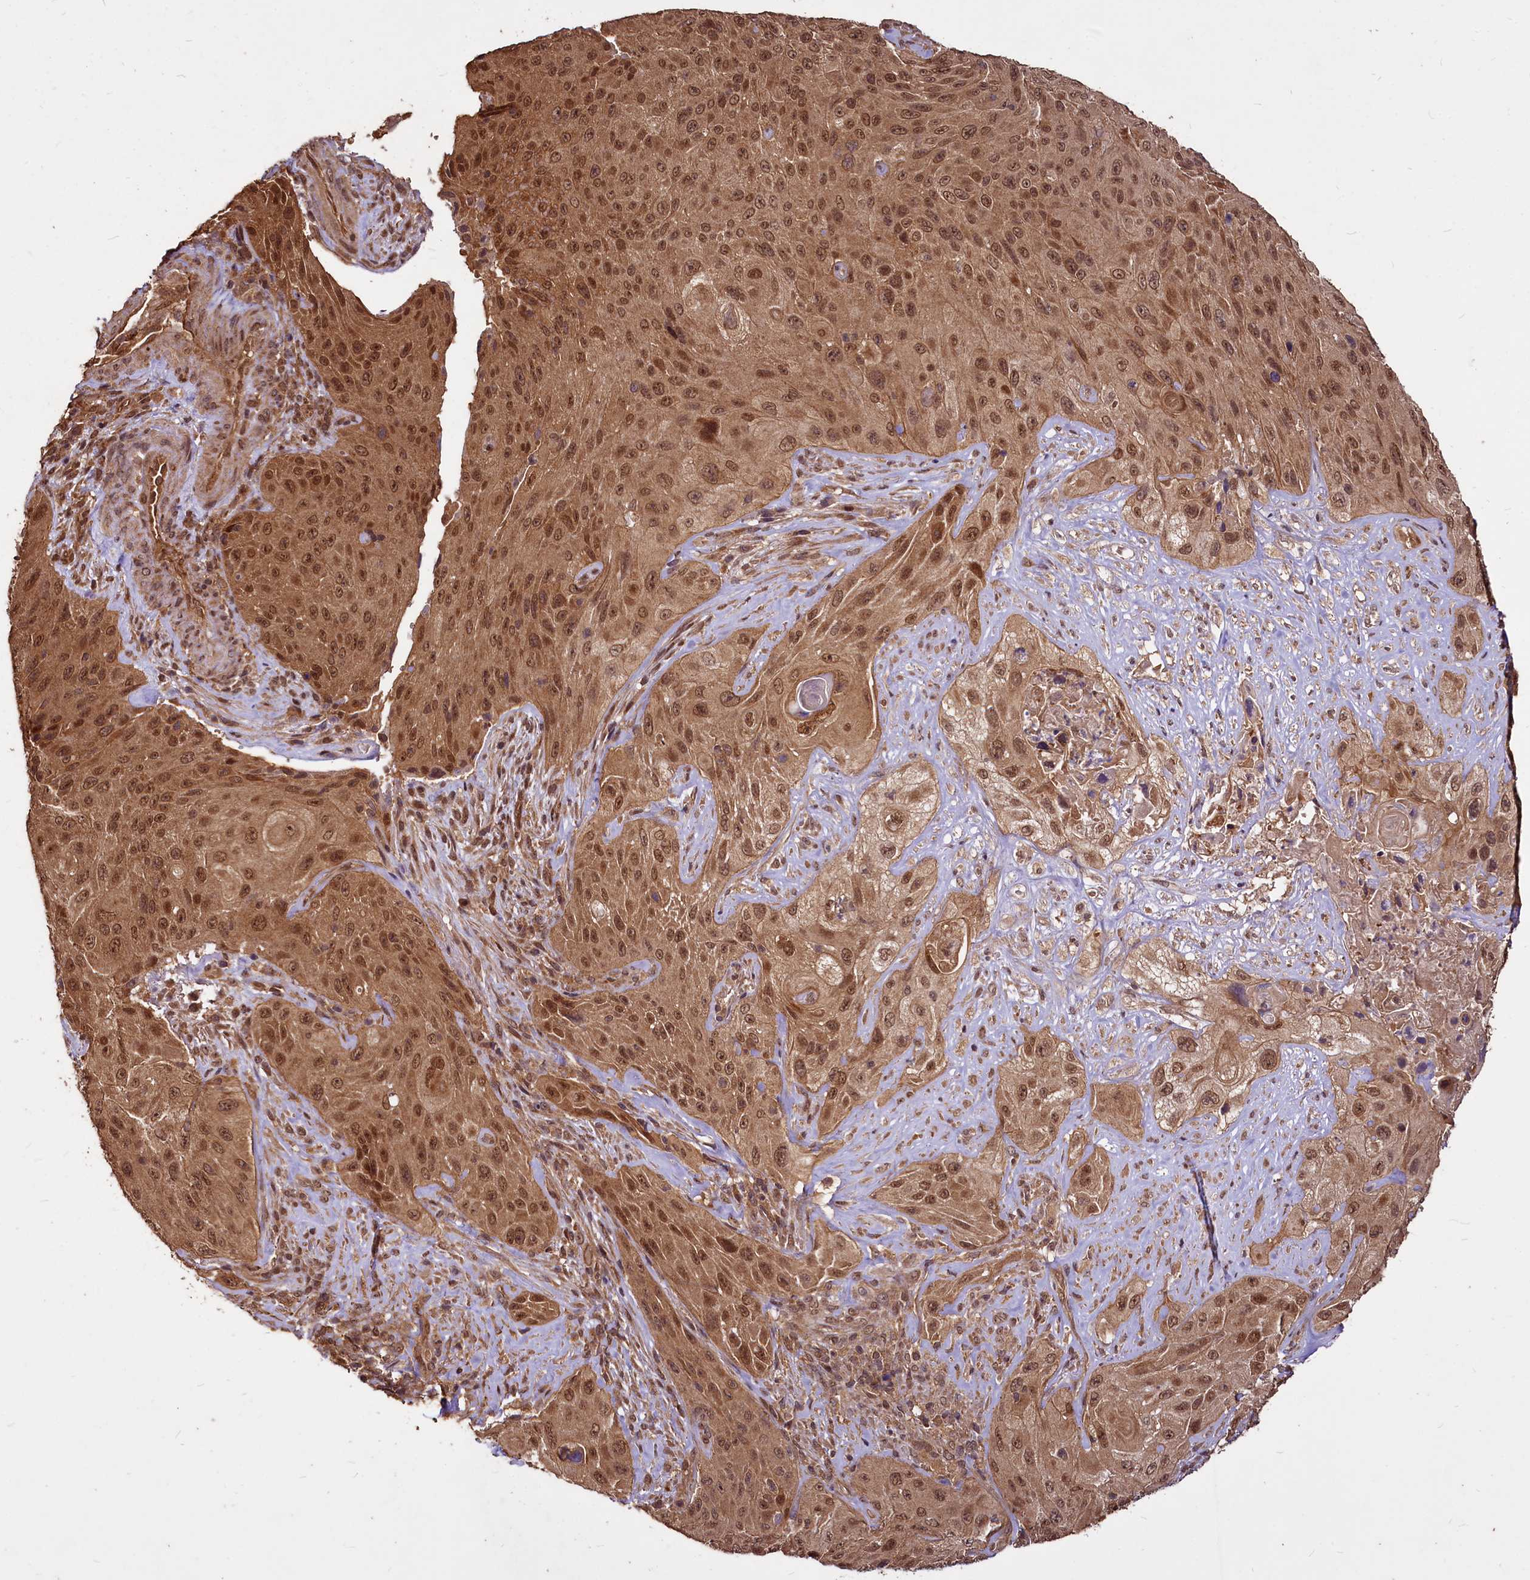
{"staining": {"intensity": "moderate", "quantity": ">75%", "location": "cytoplasmic/membranous,nuclear"}, "tissue": "cervical cancer", "cell_type": "Tumor cells", "image_type": "cancer", "snomed": [{"axis": "morphology", "description": "Squamous cell carcinoma, NOS"}, {"axis": "topography", "description": "Cervix"}], "caption": "High-power microscopy captured an immunohistochemistry (IHC) micrograph of cervical squamous cell carcinoma, revealing moderate cytoplasmic/membranous and nuclear positivity in about >75% of tumor cells. The staining is performed using DAB (3,3'-diaminobenzidine) brown chromogen to label protein expression. The nuclei are counter-stained blue using hematoxylin.", "gene": "VPS51", "patient": {"sex": "female", "age": 42}}